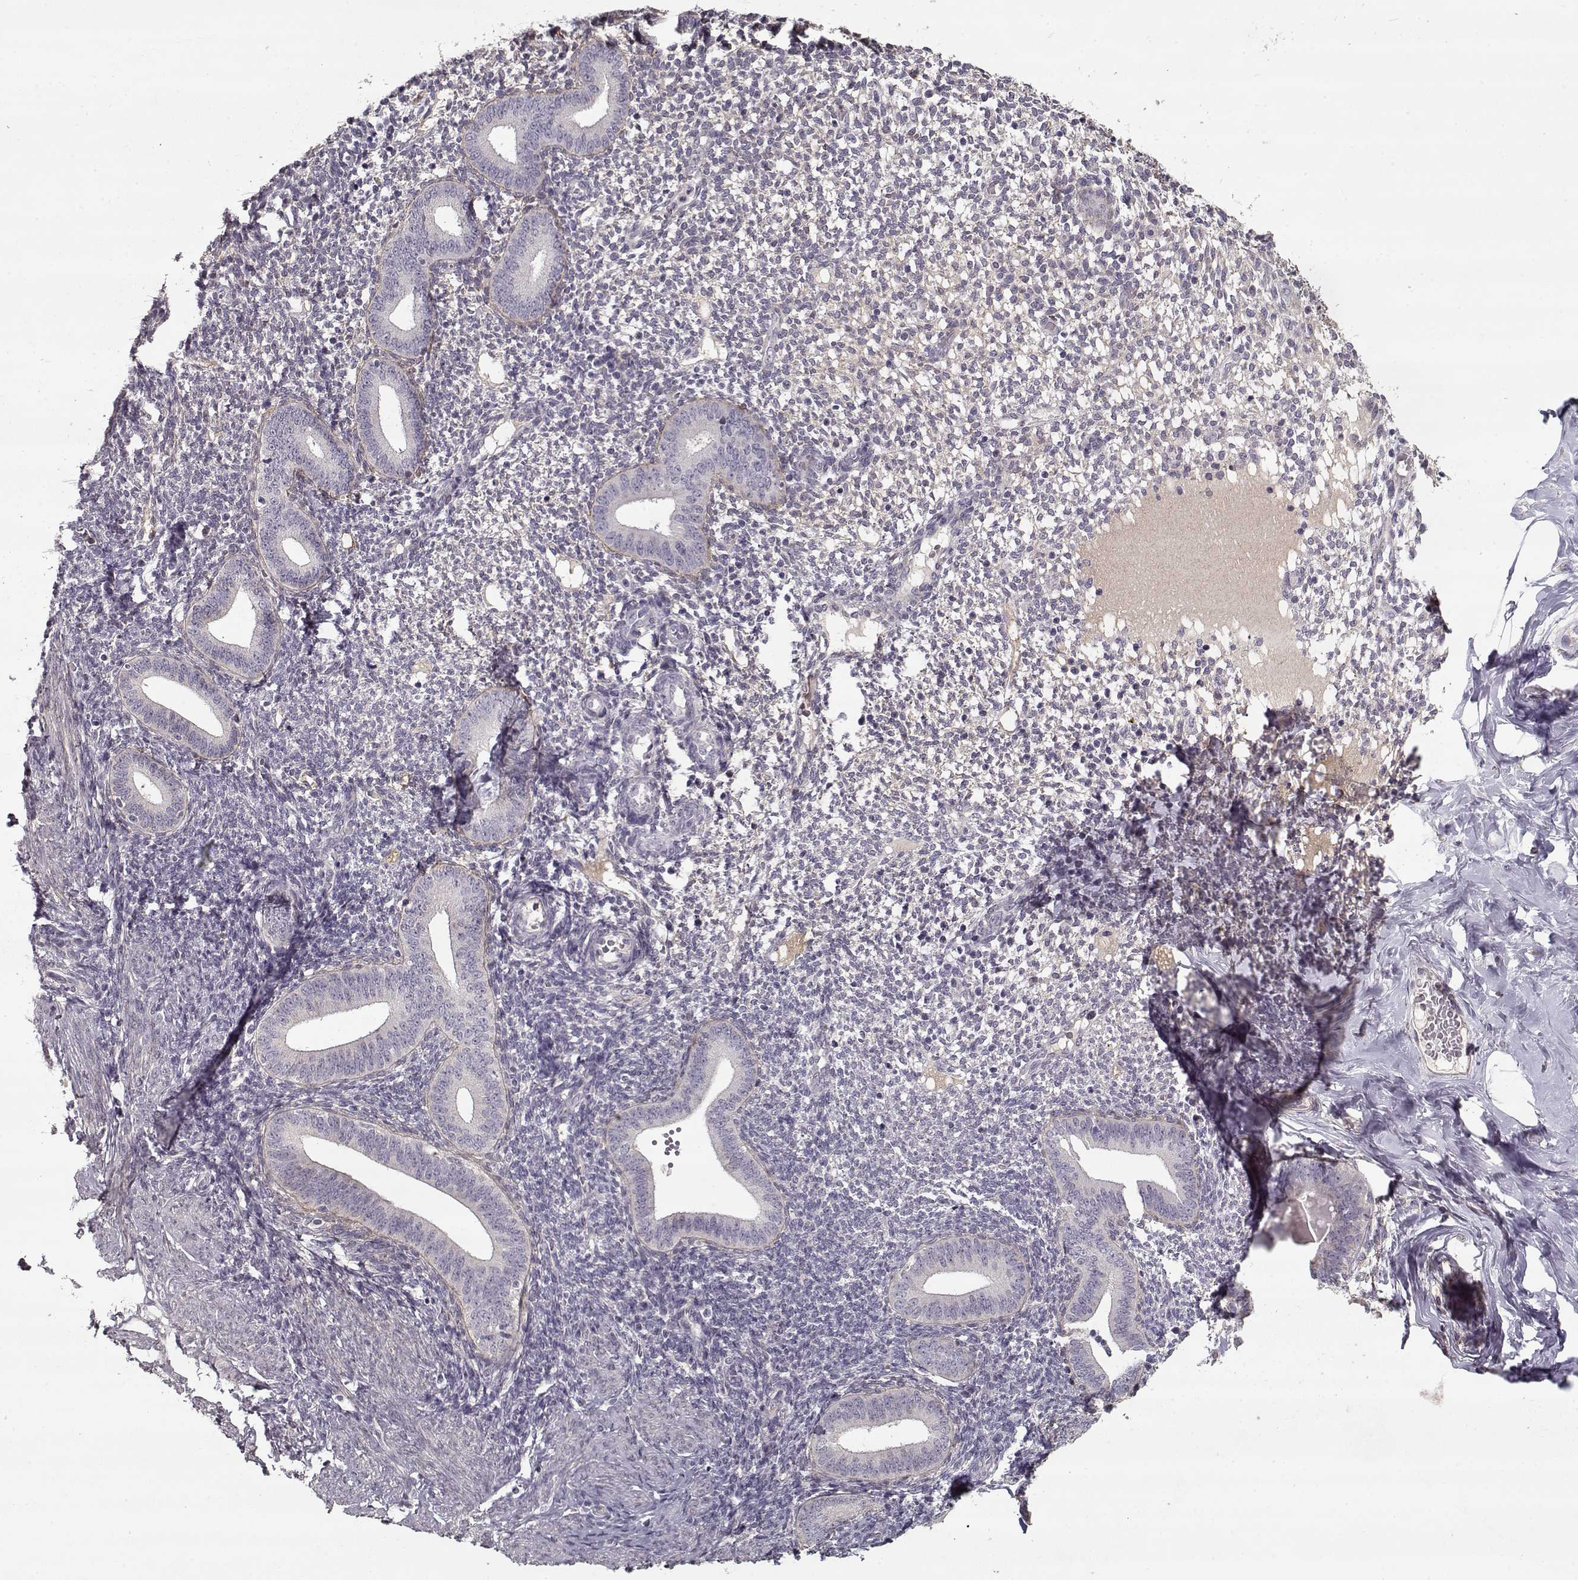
{"staining": {"intensity": "weak", "quantity": "<25%", "location": "cytoplasmic/membranous"}, "tissue": "endometrium", "cell_type": "Cells in endometrial stroma", "image_type": "normal", "snomed": [{"axis": "morphology", "description": "Normal tissue, NOS"}, {"axis": "topography", "description": "Endometrium"}], "caption": "Immunohistochemistry image of unremarkable endometrium: endometrium stained with DAB displays no significant protein positivity in cells in endometrial stroma. (DAB (3,3'-diaminobenzidine) immunohistochemistry with hematoxylin counter stain).", "gene": "LAMA2", "patient": {"sex": "female", "age": 40}}